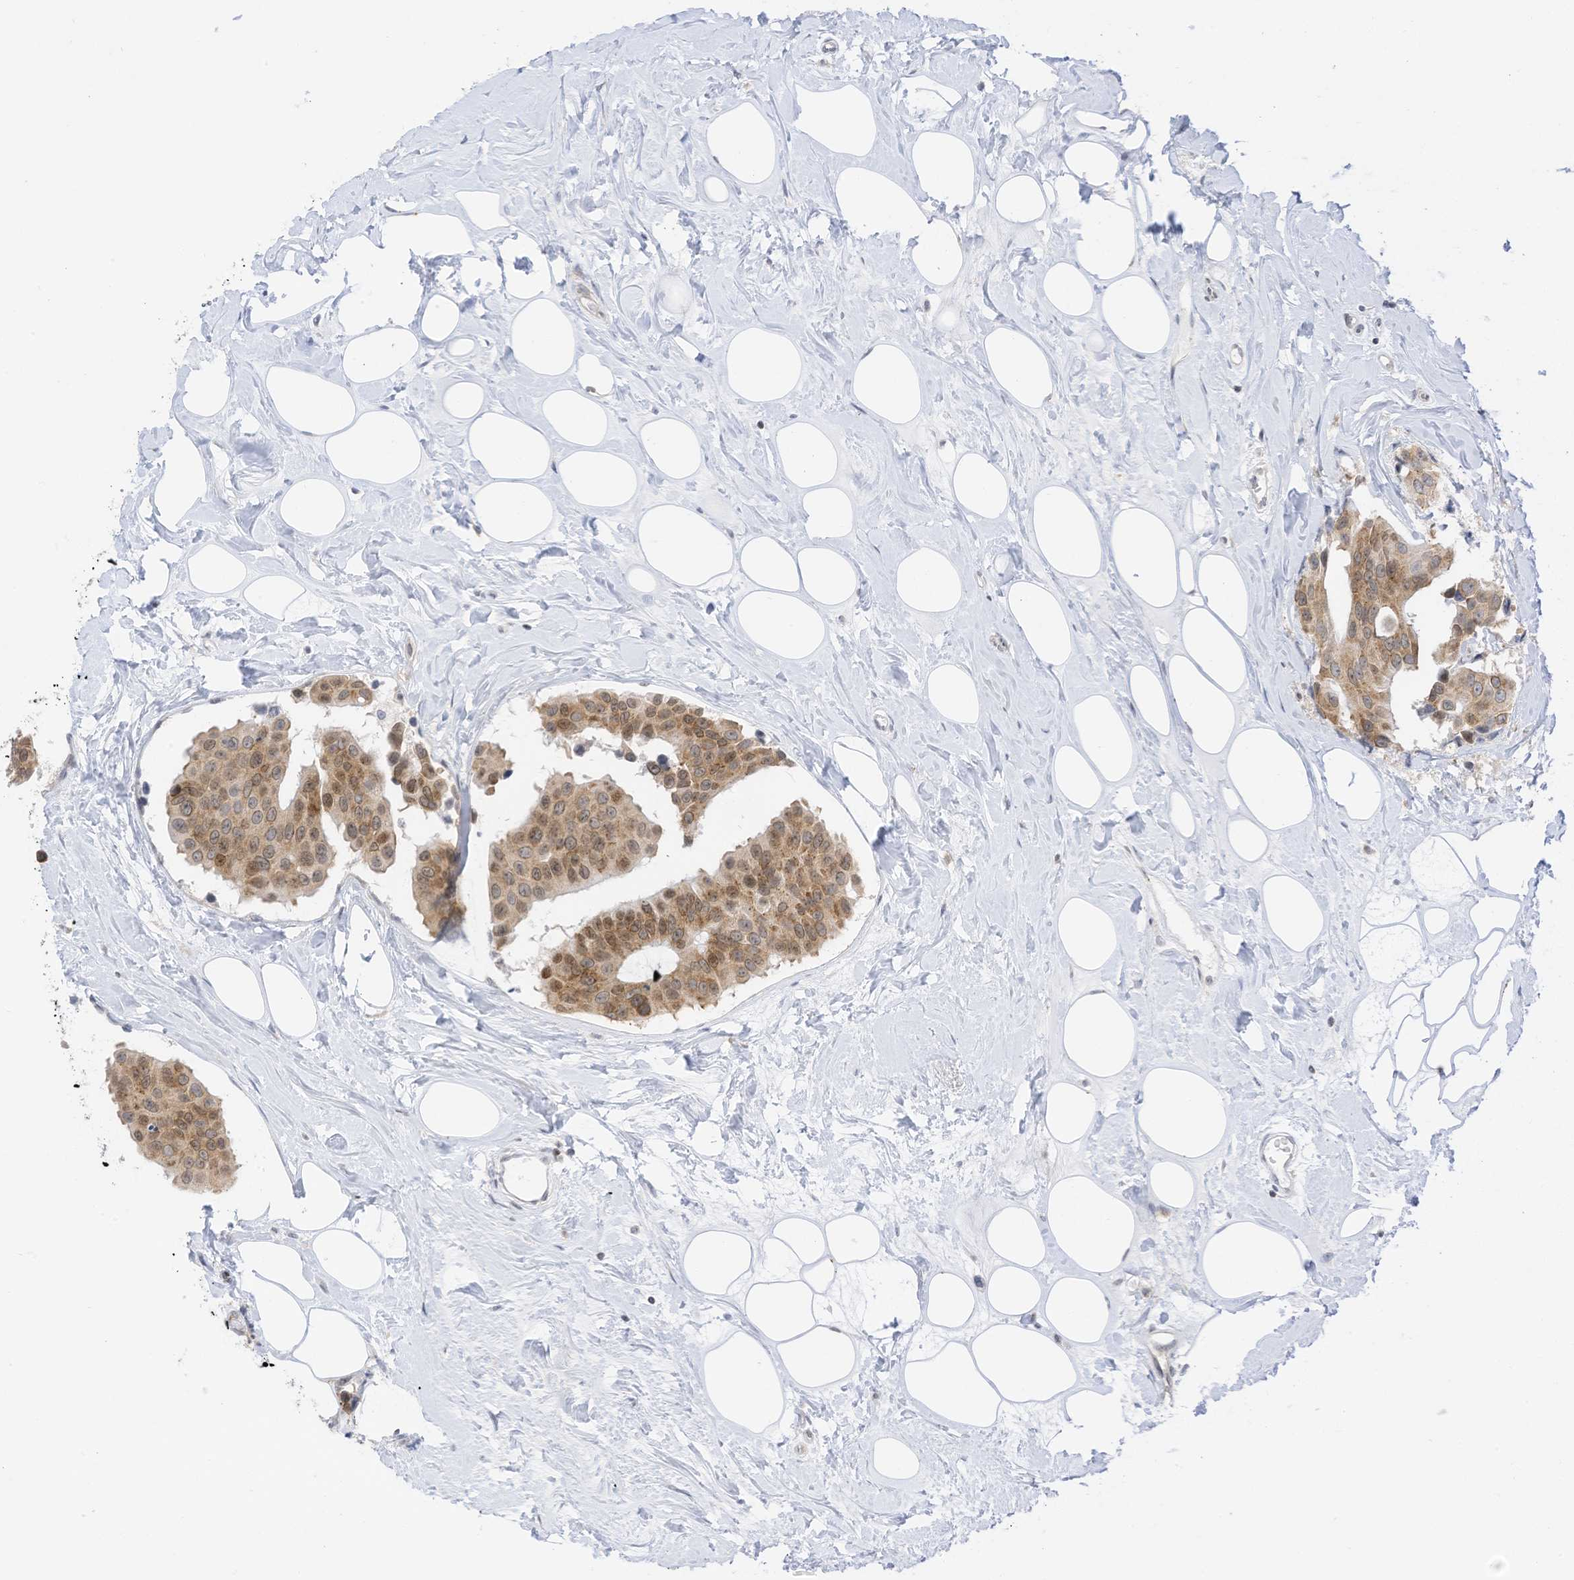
{"staining": {"intensity": "moderate", "quantity": ">75%", "location": "cytoplasmic/membranous,nuclear"}, "tissue": "breast cancer", "cell_type": "Tumor cells", "image_type": "cancer", "snomed": [{"axis": "morphology", "description": "Normal tissue, NOS"}, {"axis": "morphology", "description": "Duct carcinoma"}, {"axis": "topography", "description": "Breast"}], "caption": "DAB (3,3'-diaminobenzidine) immunohistochemical staining of breast cancer (infiltrating ductal carcinoma) reveals moderate cytoplasmic/membranous and nuclear protein expression in about >75% of tumor cells.", "gene": "EDF1", "patient": {"sex": "female", "age": 39}}